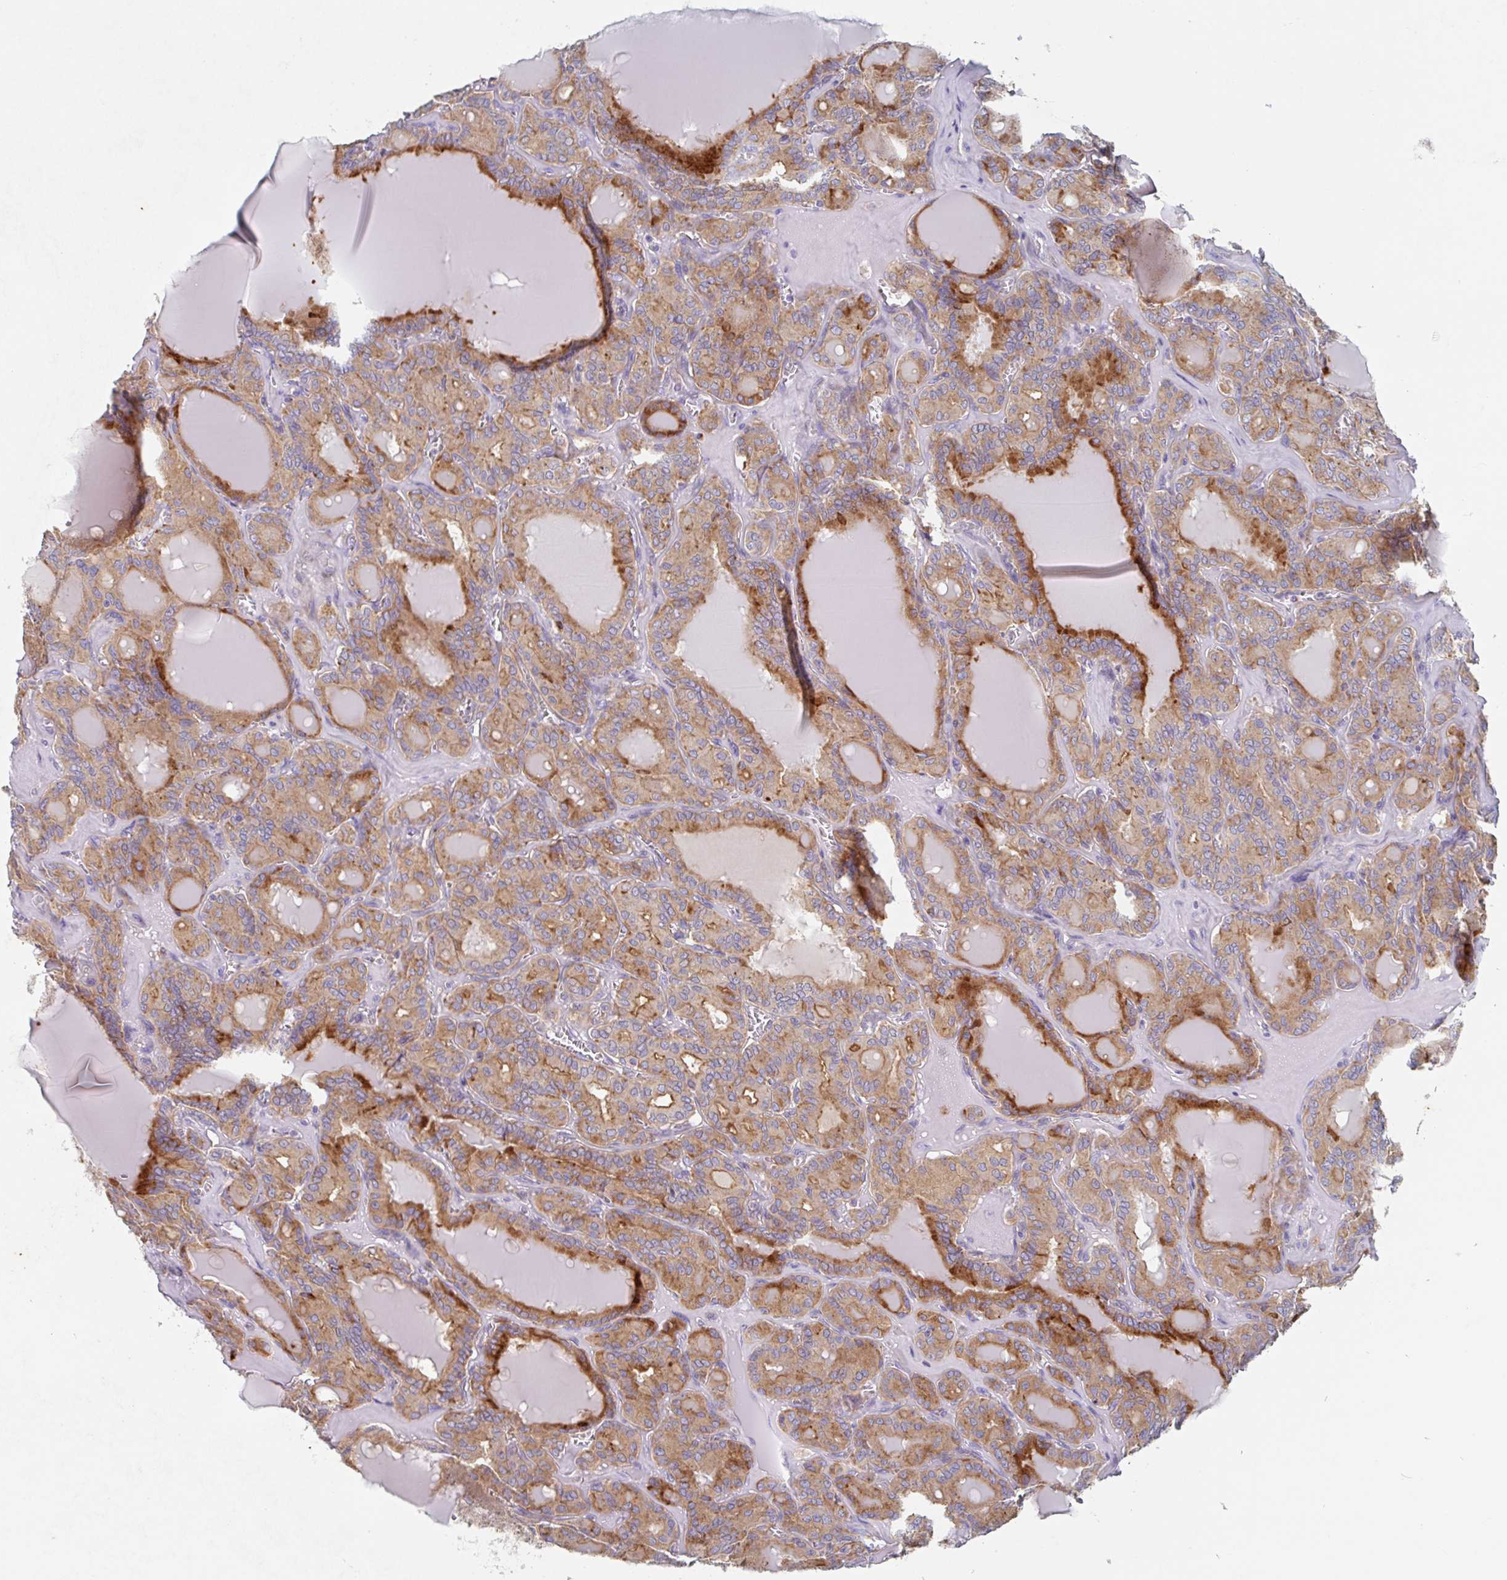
{"staining": {"intensity": "moderate", "quantity": ">75%", "location": "cytoplasmic/membranous"}, "tissue": "thyroid cancer", "cell_type": "Tumor cells", "image_type": "cancer", "snomed": [{"axis": "morphology", "description": "Papillary adenocarcinoma, NOS"}, {"axis": "topography", "description": "Thyroid gland"}], "caption": "Immunohistochemistry (IHC) image of human thyroid papillary adenocarcinoma stained for a protein (brown), which exhibits medium levels of moderate cytoplasmic/membranous positivity in about >75% of tumor cells.", "gene": "MANBA", "patient": {"sex": "male", "age": 87}}